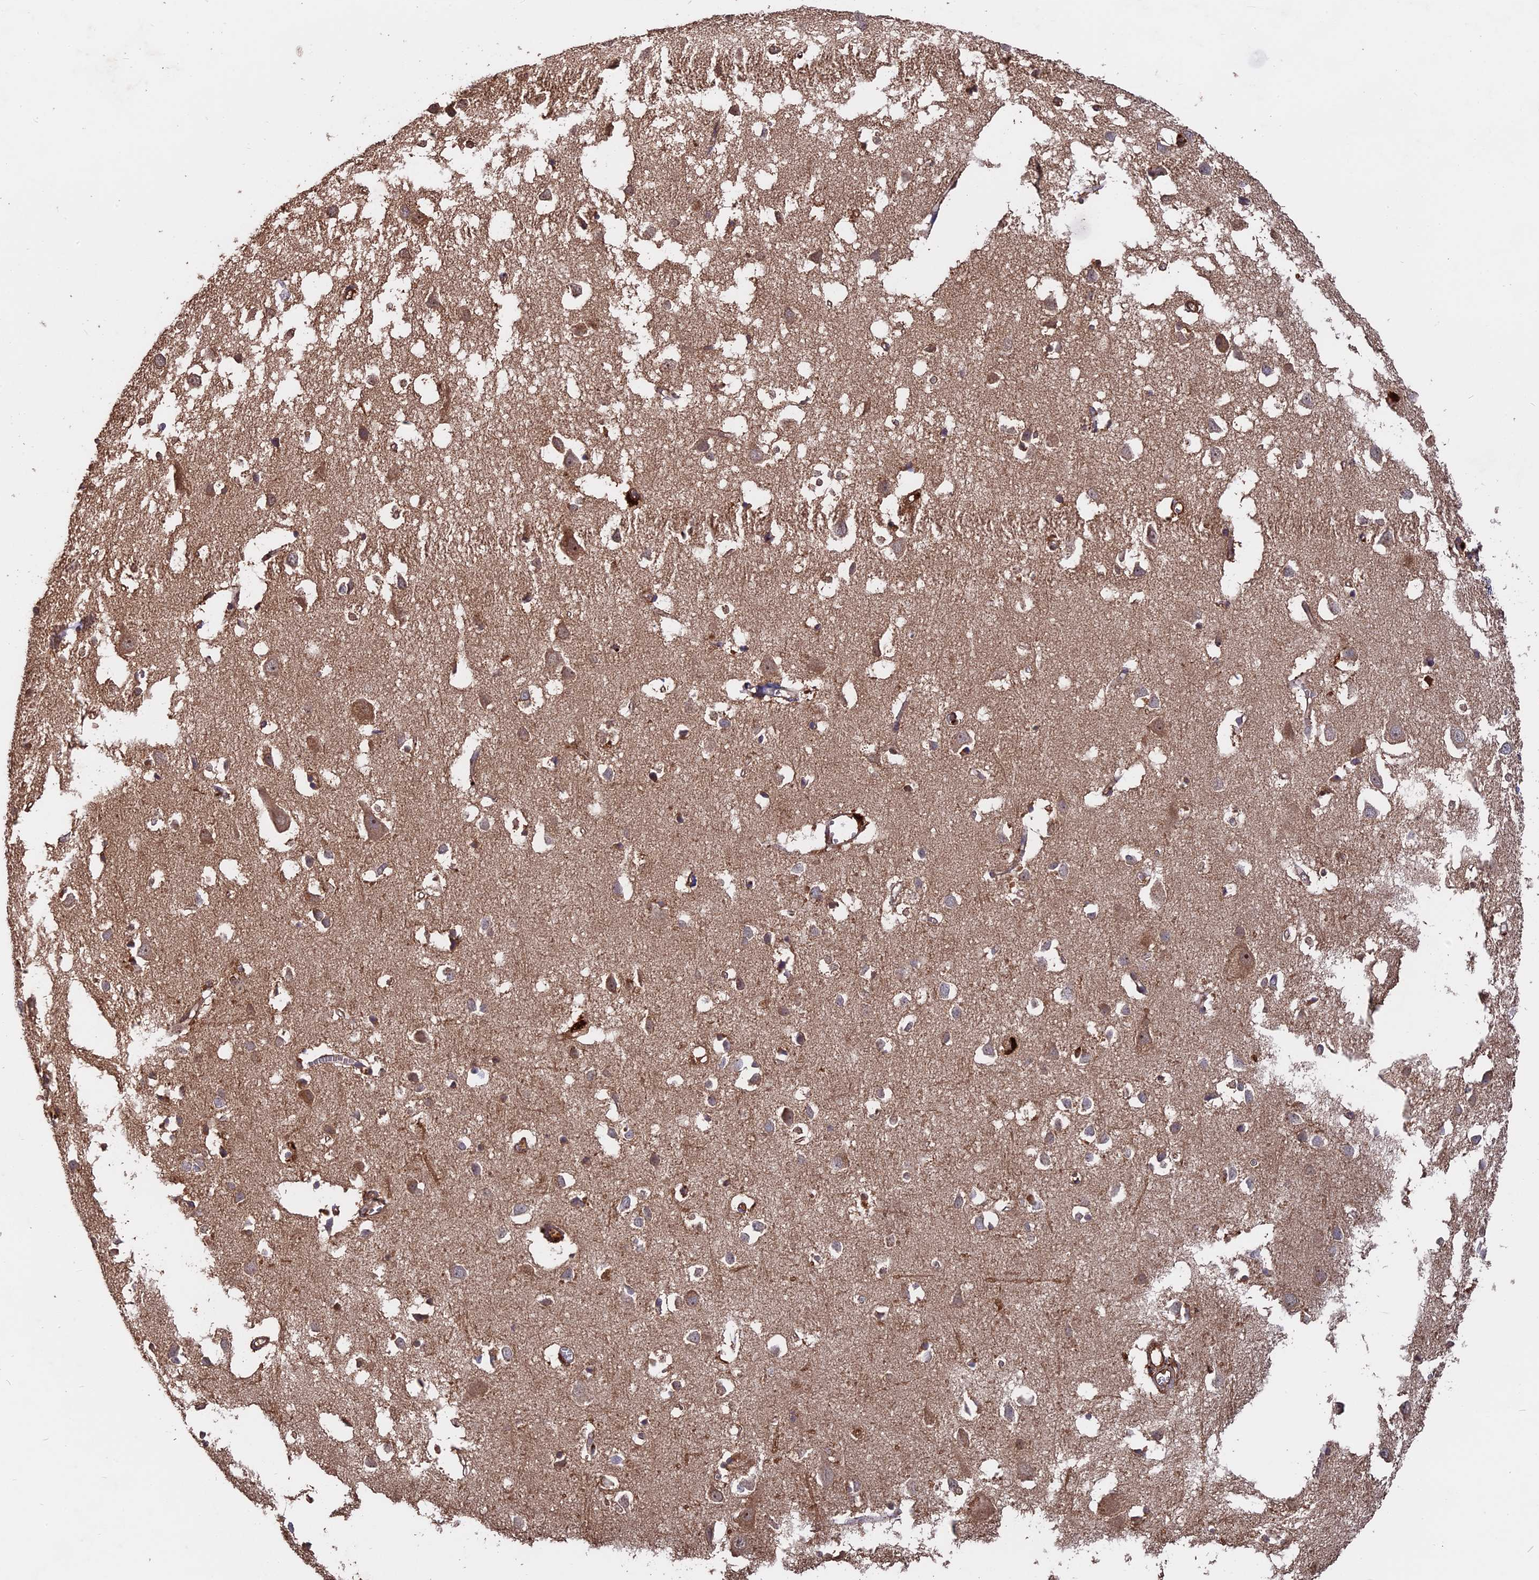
{"staining": {"intensity": "weak", "quantity": ">75%", "location": "cytoplasmic/membranous"}, "tissue": "cerebral cortex", "cell_type": "Endothelial cells", "image_type": "normal", "snomed": [{"axis": "morphology", "description": "Normal tissue, NOS"}, {"axis": "topography", "description": "Cerebral cortex"}], "caption": "Immunohistochemistry (IHC) of unremarkable human cerebral cortex reveals low levels of weak cytoplasmic/membranous positivity in about >75% of endothelial cells. (IHC, brightfield microscopy, high magnification).", "gene": "SAC3D1", "patient": {"sex": "female", "age": 64}}